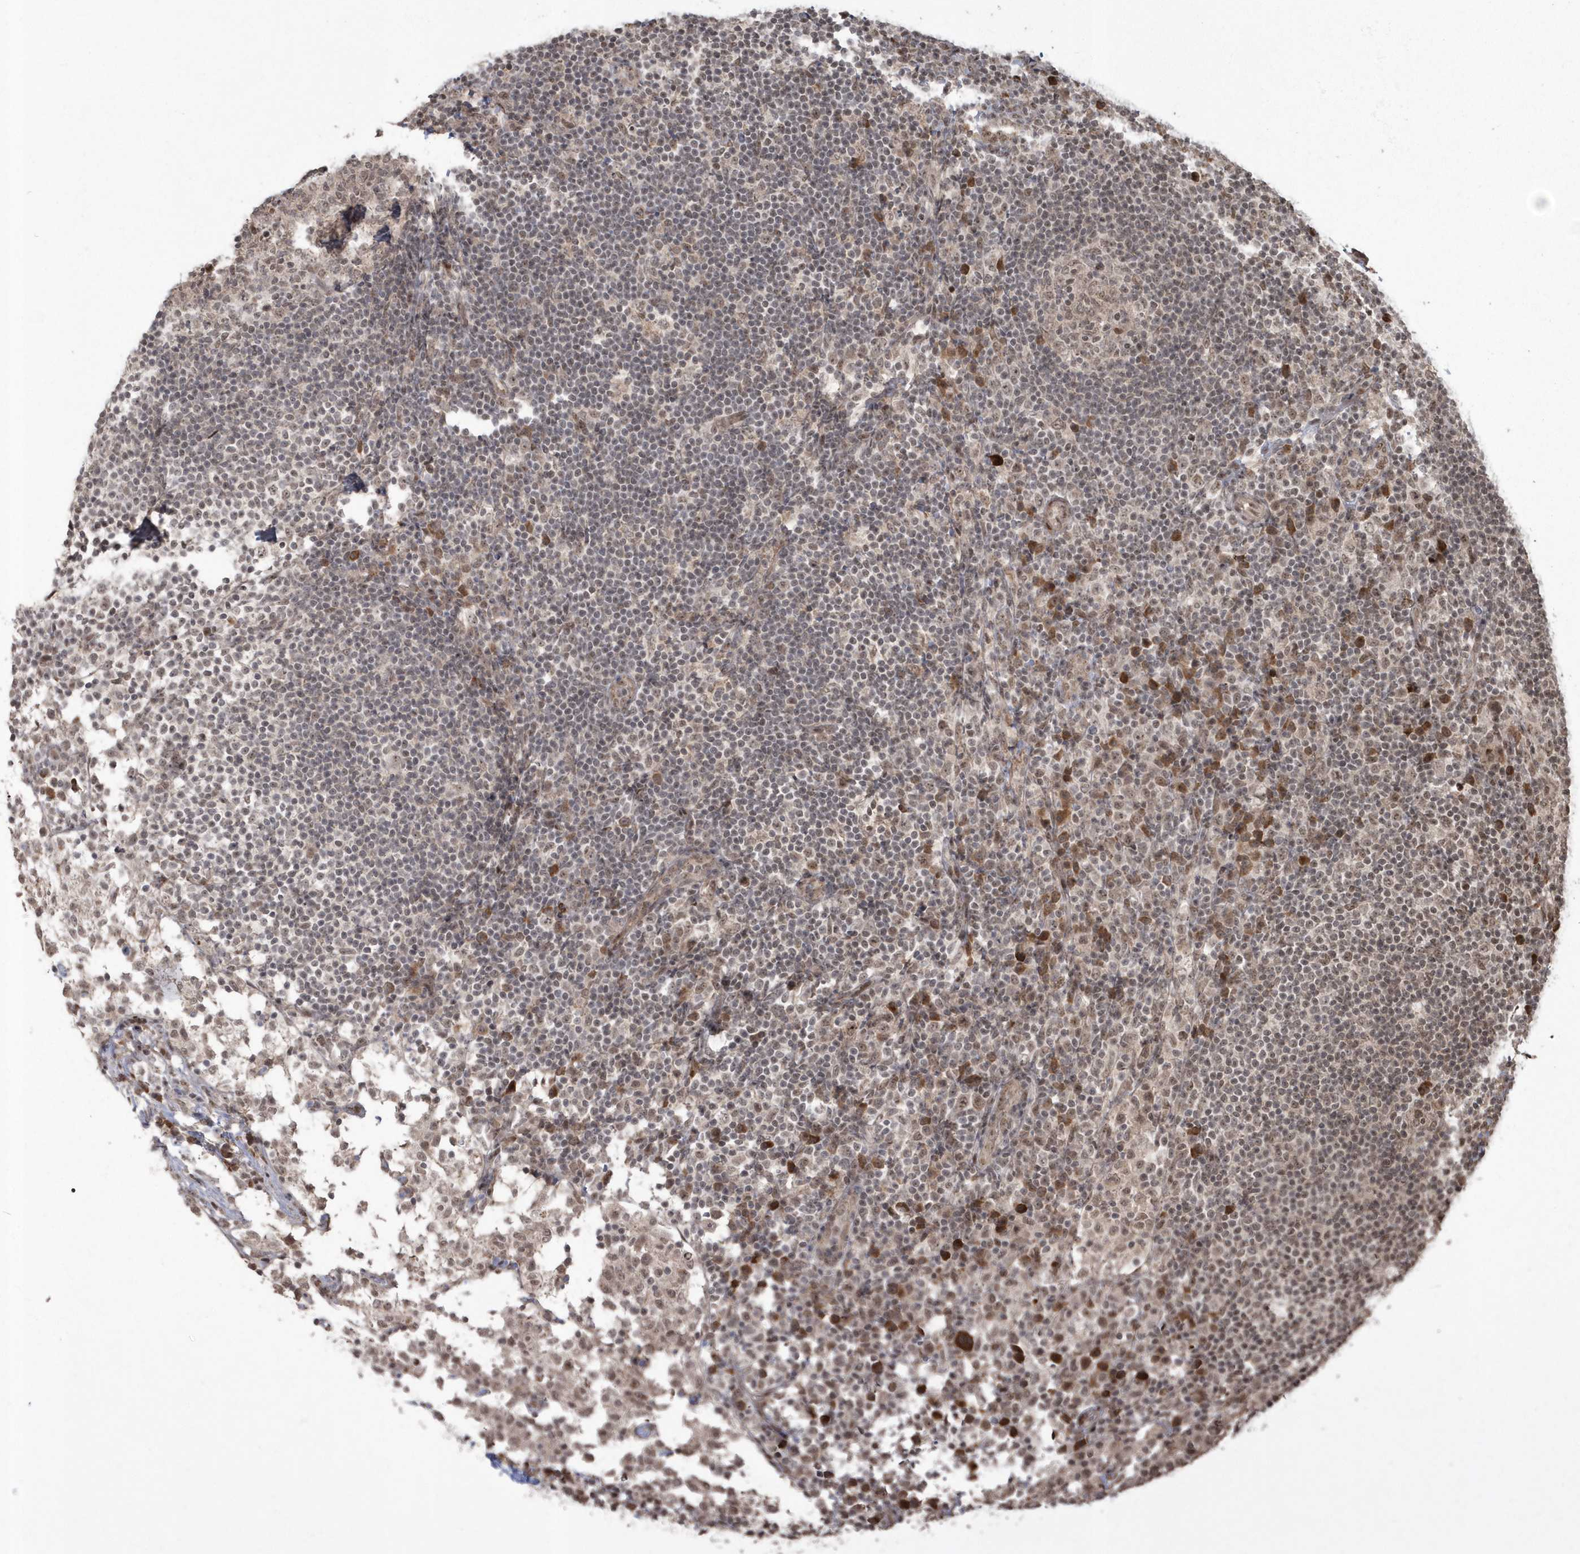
{"staining": {"intensity": "weak", "quantity": "<25%", "location": "cytoplasmic/membranous"}, "tissue": "lymph node", "cell_type": "Germinal center cells", "image_type": "normal", "snomed": [{"axis": "morphology", "description": "Normal tissue, NOS"}, {"axis": "topography", "description": "Lymph node"}], "caption": "Photomicrograph shows no protein positivity in germinal center cells of normal lymph node.", "gene": "EPB41L4A", "patient": {"sex": "female", "age": 53}}